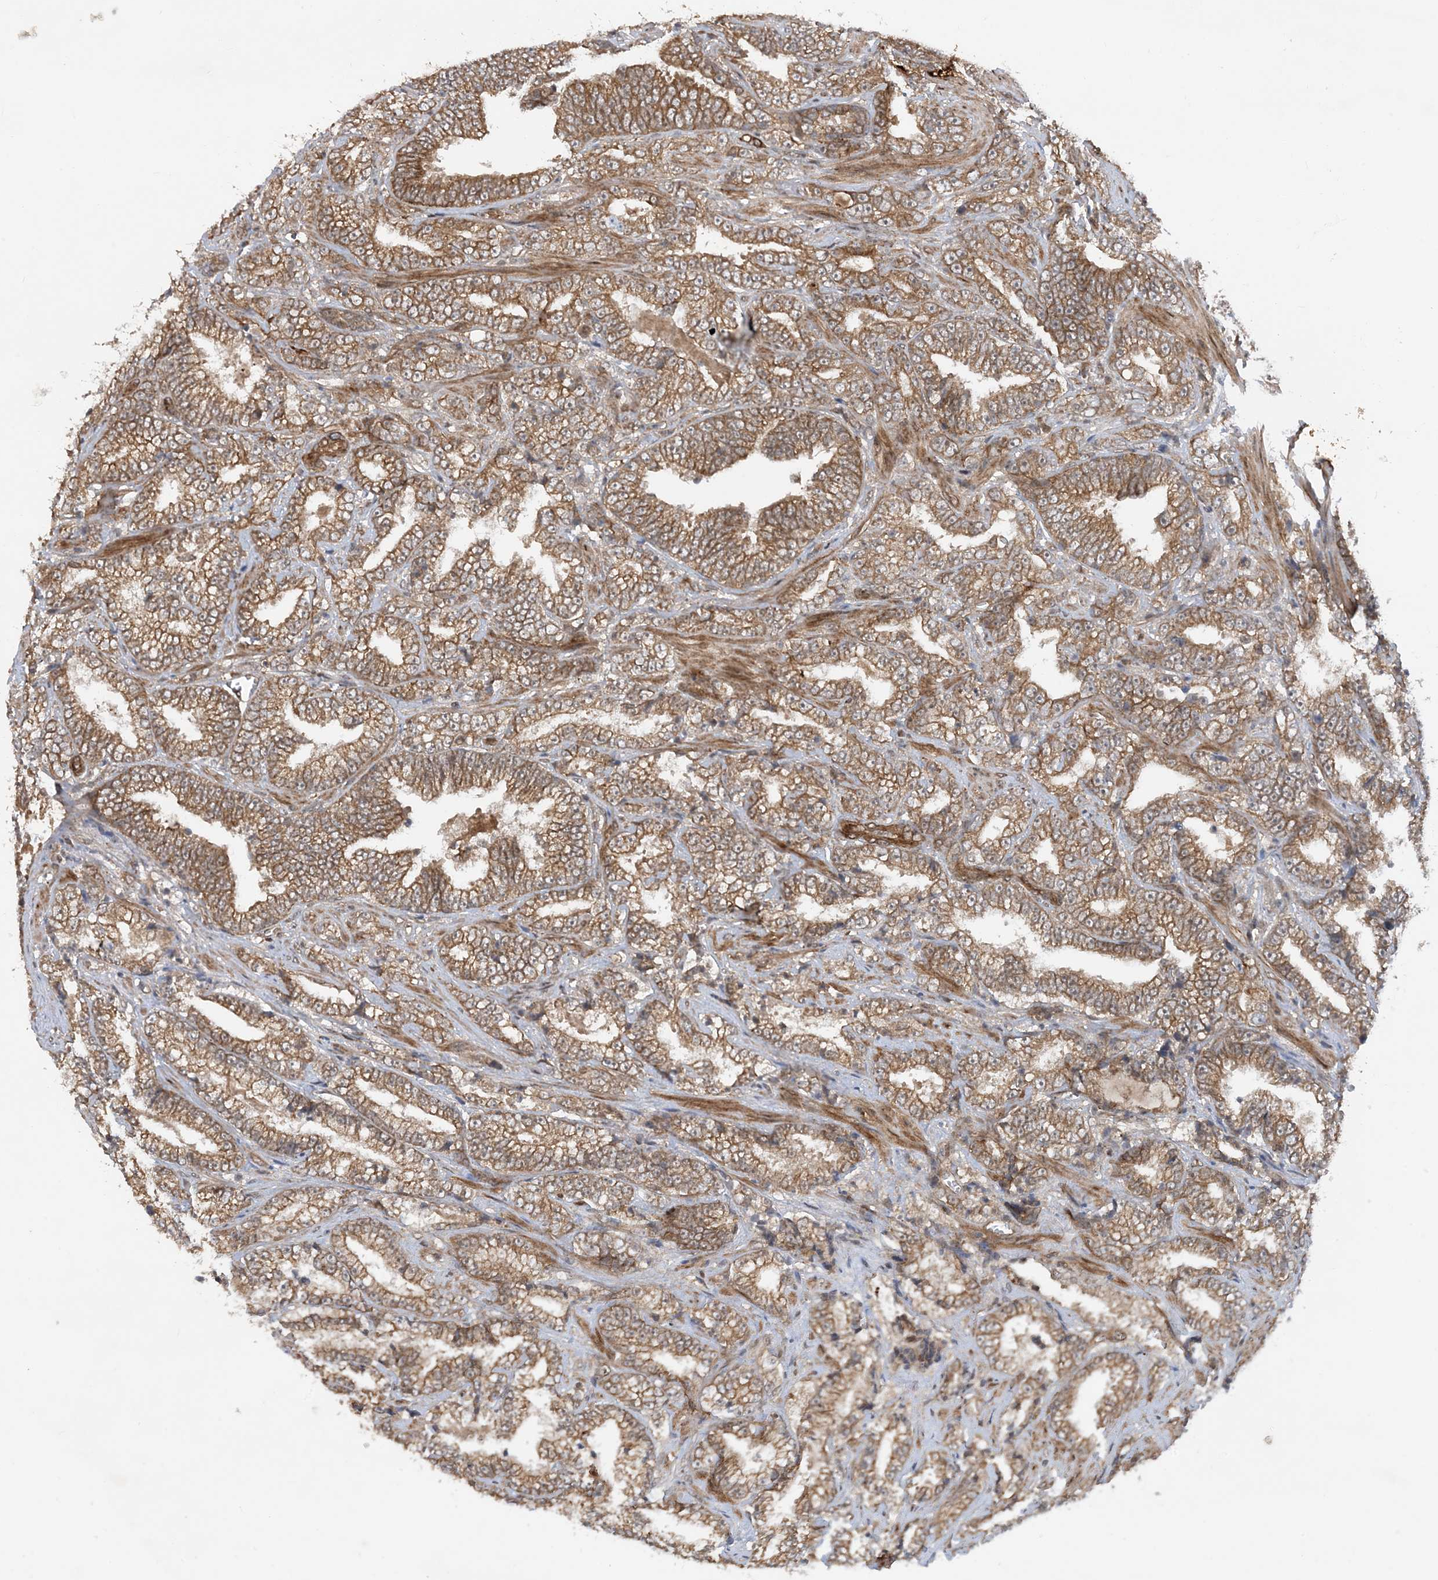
{"staining": {"intensity": "moderate", "quantity": ">75%", "location": "cytoplasmic/membranous"}, "tissue": "prostate cancer", "cell_type": "Tumor cells", "image_type": "cancer", "snomed": [{"axis": "morphology", "description": "Adenocarcinoma, High grade"}, {"axis": "topography", "description": "Prostate and seminal vesicle, NOS"}], "caption": "Prostate cancer (adenocarcinoma (high-grade)) stained with a brown dye reveals moderate cytoplasmic/membranous positive staining in approximately >75% of tumor cells.", "gene": "HEMK1", "patient": {"sex": "male", "age": 67}}